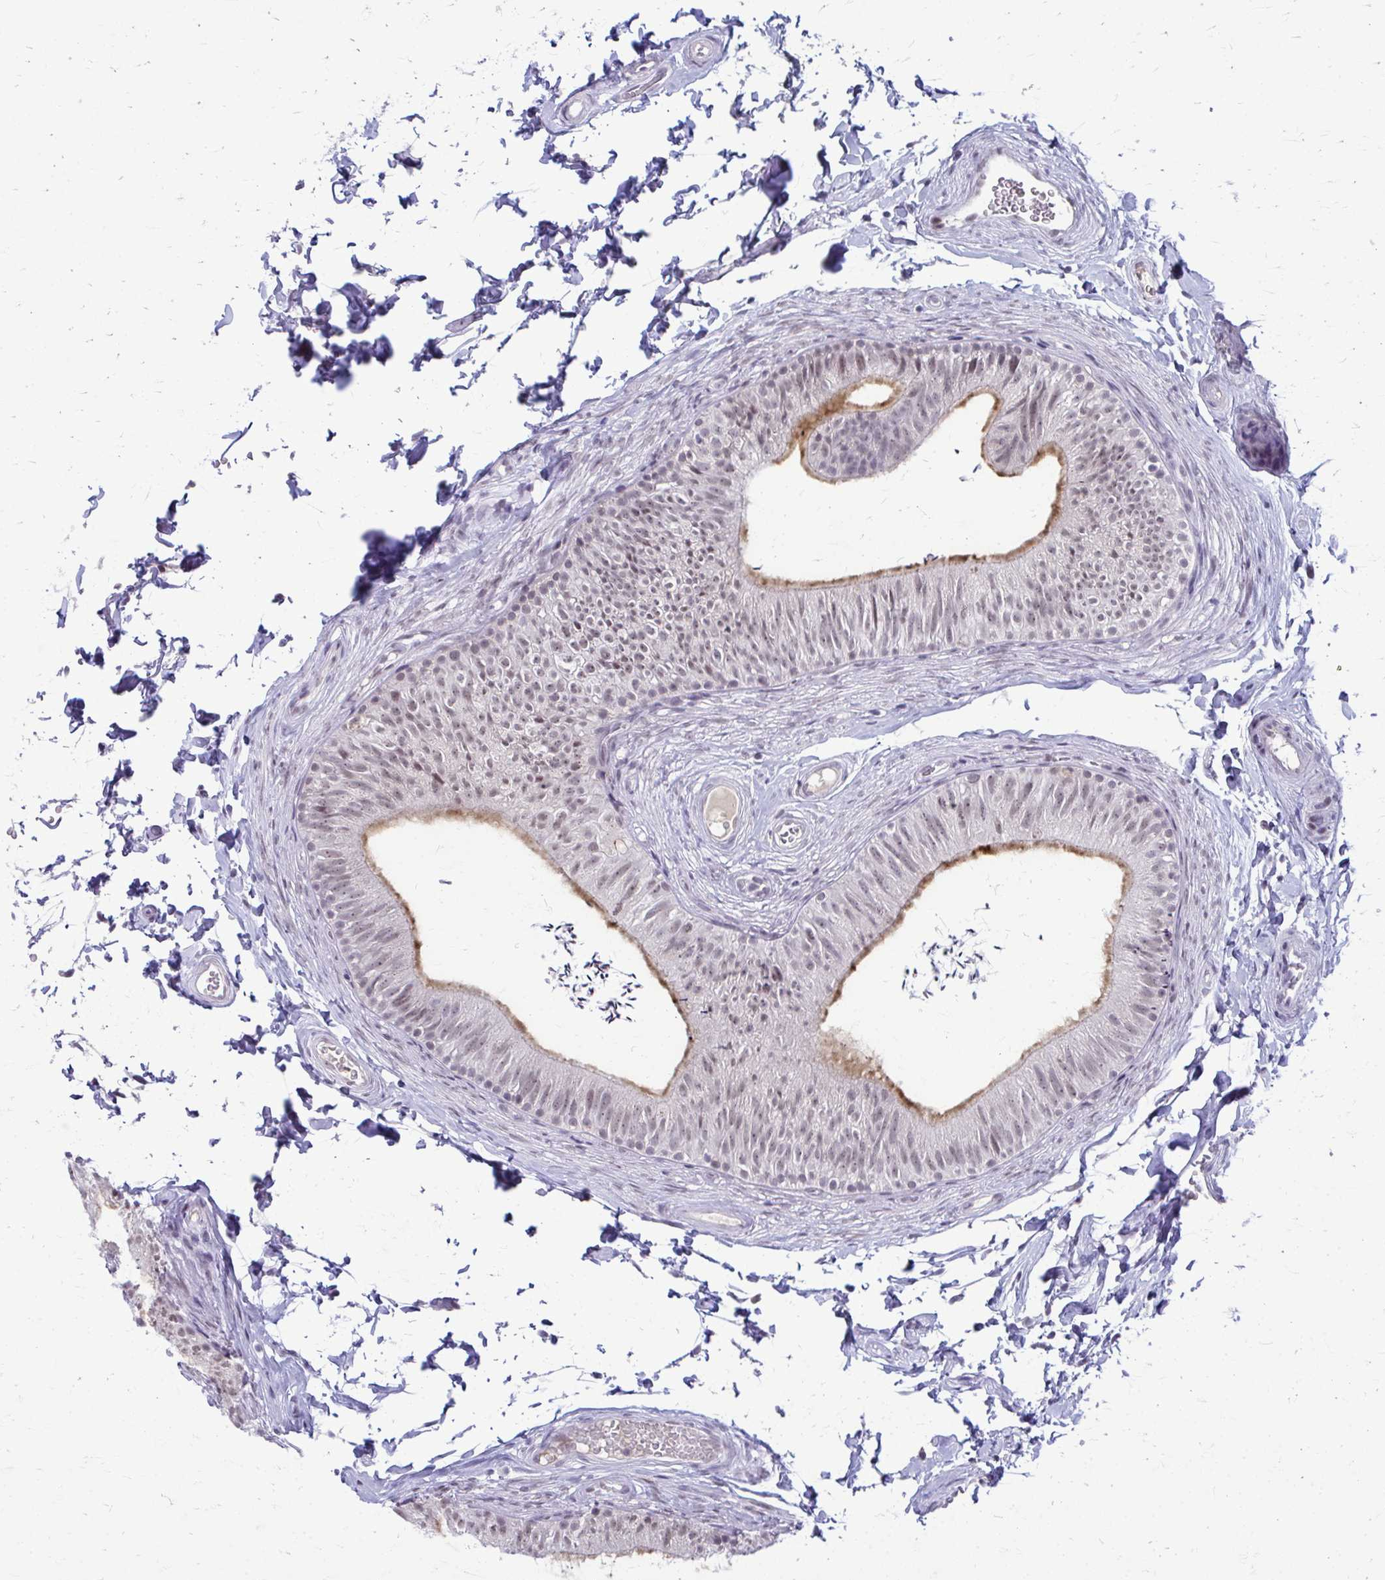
{"staining": {"intensity": "moderate", "quantity": "<25%", "location": "cytoplasmic/membranous,nuclear"}, "tissue": "epididymis", "cell_type": "Glandular cells", "image_type": "normal", "snomed": [{"axis": "morphology", "description": "Normal tissue, NOS"}, {"axis": "topography", "description": "Epididymis, spermatic cord, NOS"}, {"axis": "topography", "description": "Epididymis"}, {"axis": "topography", "description": "Peripheral nerve tissue"}], "caption": "Glandular cells reveal low levels of moderate cytoplasmic/membranous,nuclear positivity in approximately <25% of cells in benign epididymis.", "gene": "MAF1", "patient": {"sex": "male", "age": 29}}